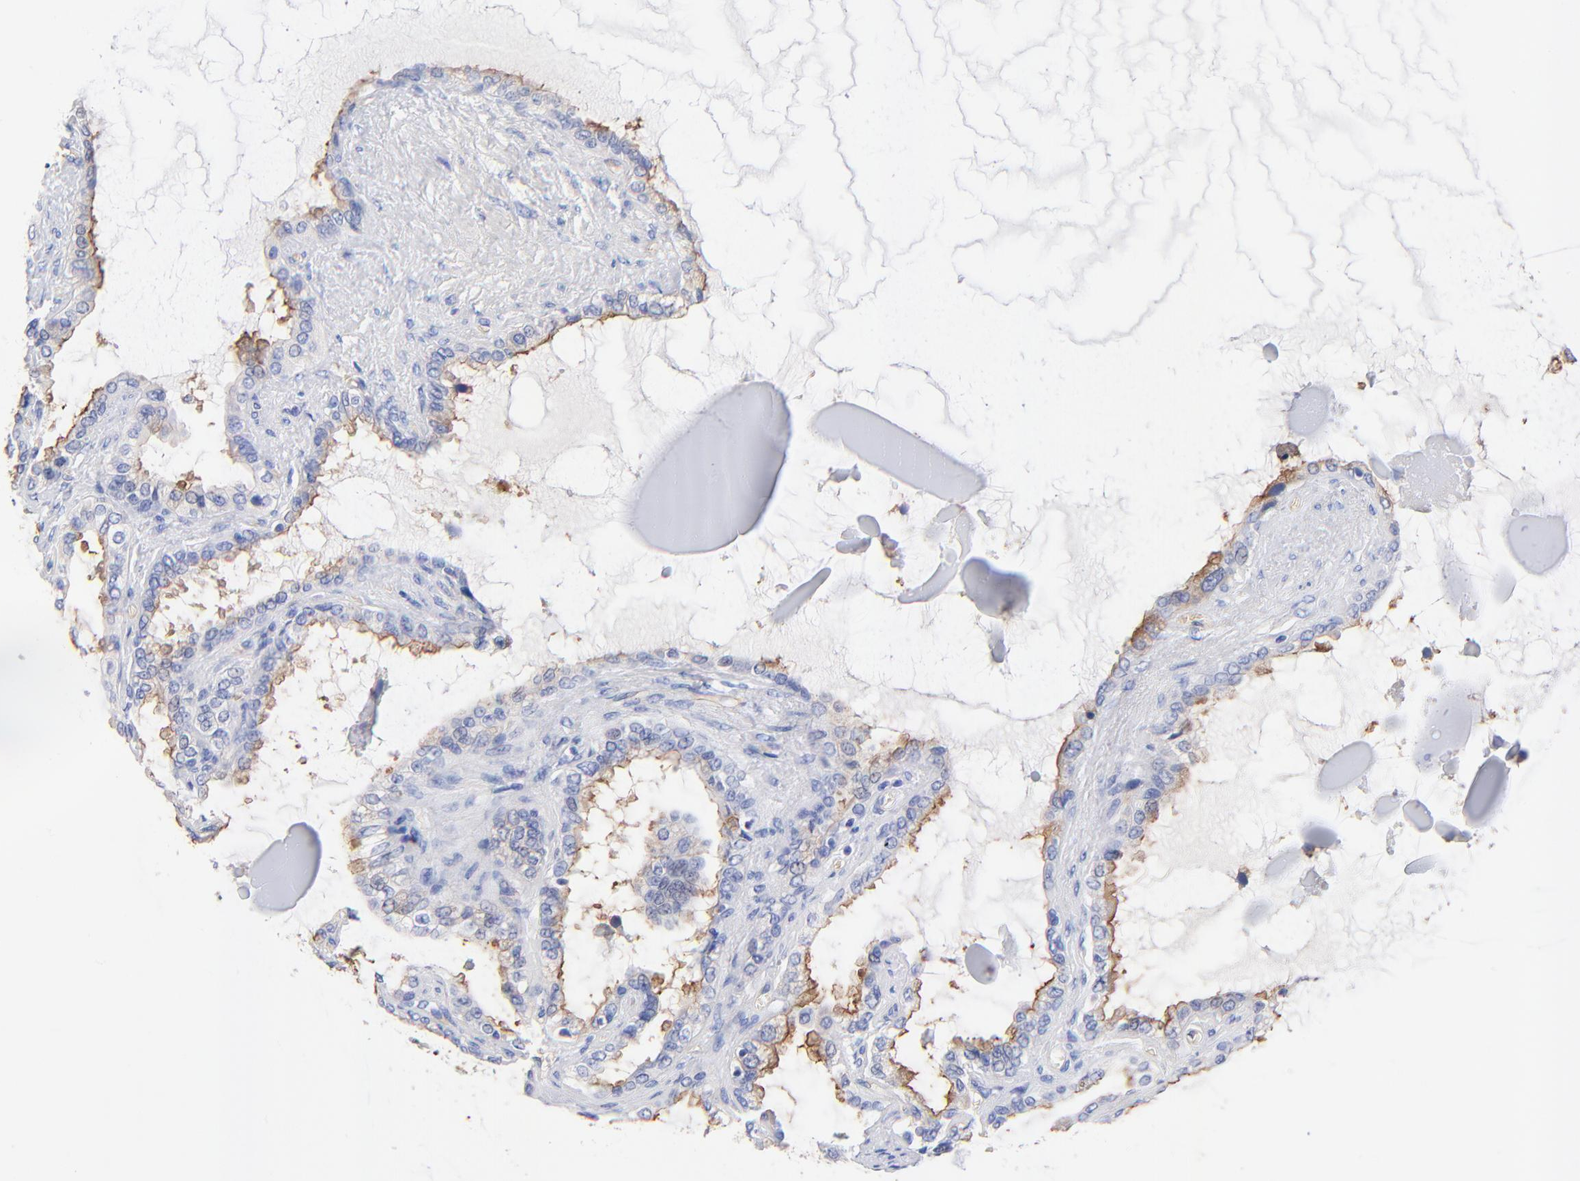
{"staining": {"intensity": "moderate", "quantity": ">75%", "location": "cytoplasmic/membranous"}, "tissue": "seminal vesicle", "cell_type": "Glandular cells", "image_type": "normal", "snomed": [{"axis": "morphology", "description": "Normal tissue, NOS"}, {"axis": "morphology", "description": "Inflammation, NOS"}, {"axis": "topography", "description": "Urinary bladder"}, {"axis": "topography", "description": "Prostate"}, {"axis": "topography", "description": "Seminal veicle"}], "caption": "IHC staining of unremarkable seminal vesicle, which shows medium levels of moderate cytoplasmic/membranous positivity in approximately >75% of glandular cells indicating moderate cytoplasmic/membranous protein positivity. The staining was performed using DAB (brown) for protein detection and nuclei were counterstained in hematoxylin (blue).", "gene": "SLC44A2", "patient": {"sex": "male", "age": 82}}